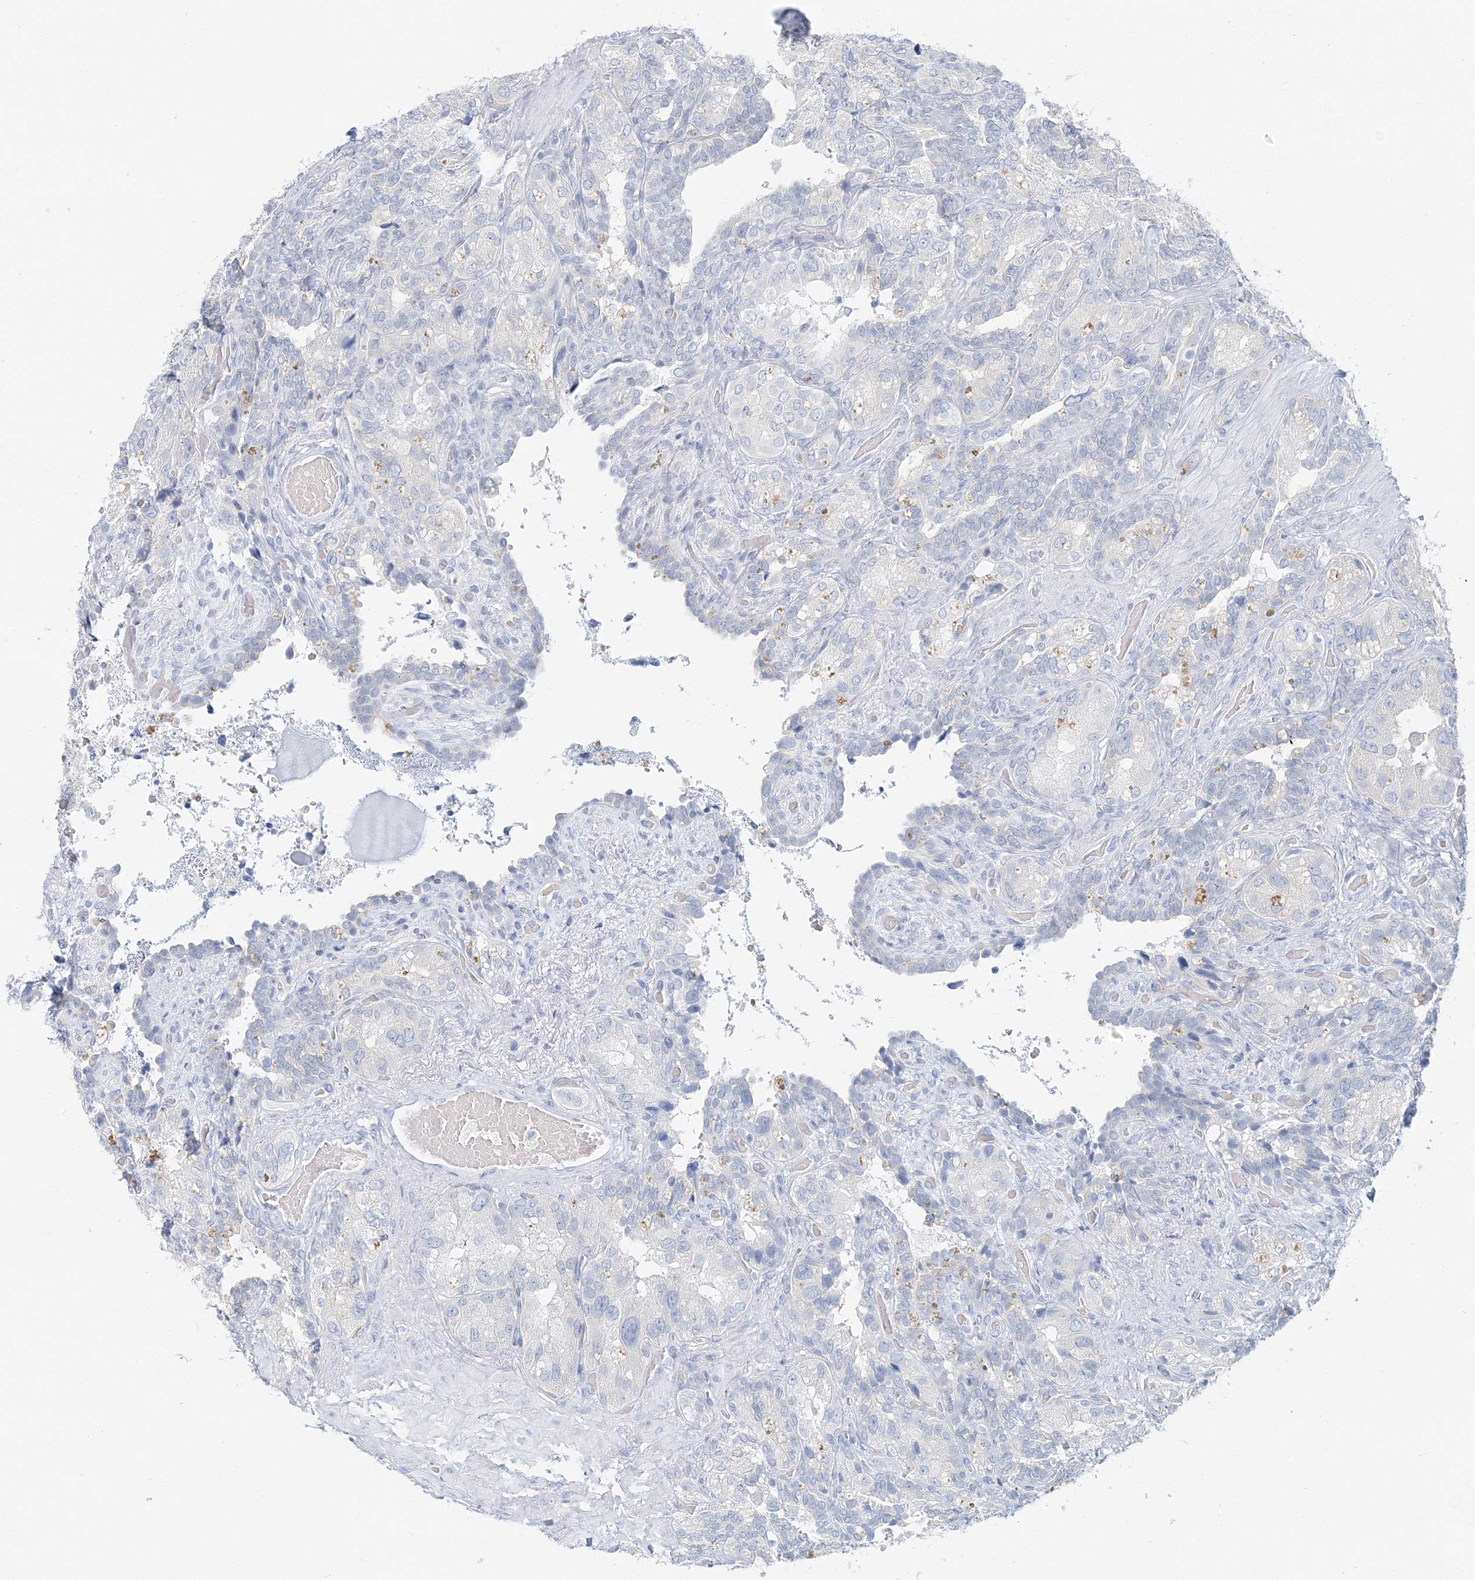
{"staining": {"intensity": "negative", "quantity": "none", "location": "none"}, "tissue": "seminal vesicle", "cell_type": "Glandular cells", "image_type": "normal", "snomed": [{"axis": "morphology", "description": "Normal tissue, NOS"}, {"axis": "topography", "description": "Seminal veicle"}, {"axis": "topography", "description": "Peripheral nerve tissue"}], "caption": "Glandular cells are negative for brown protein staining in unremarkable seminal vesicle.", "gene": "VILL", "patient": {"sex": "male", "age": 67}}